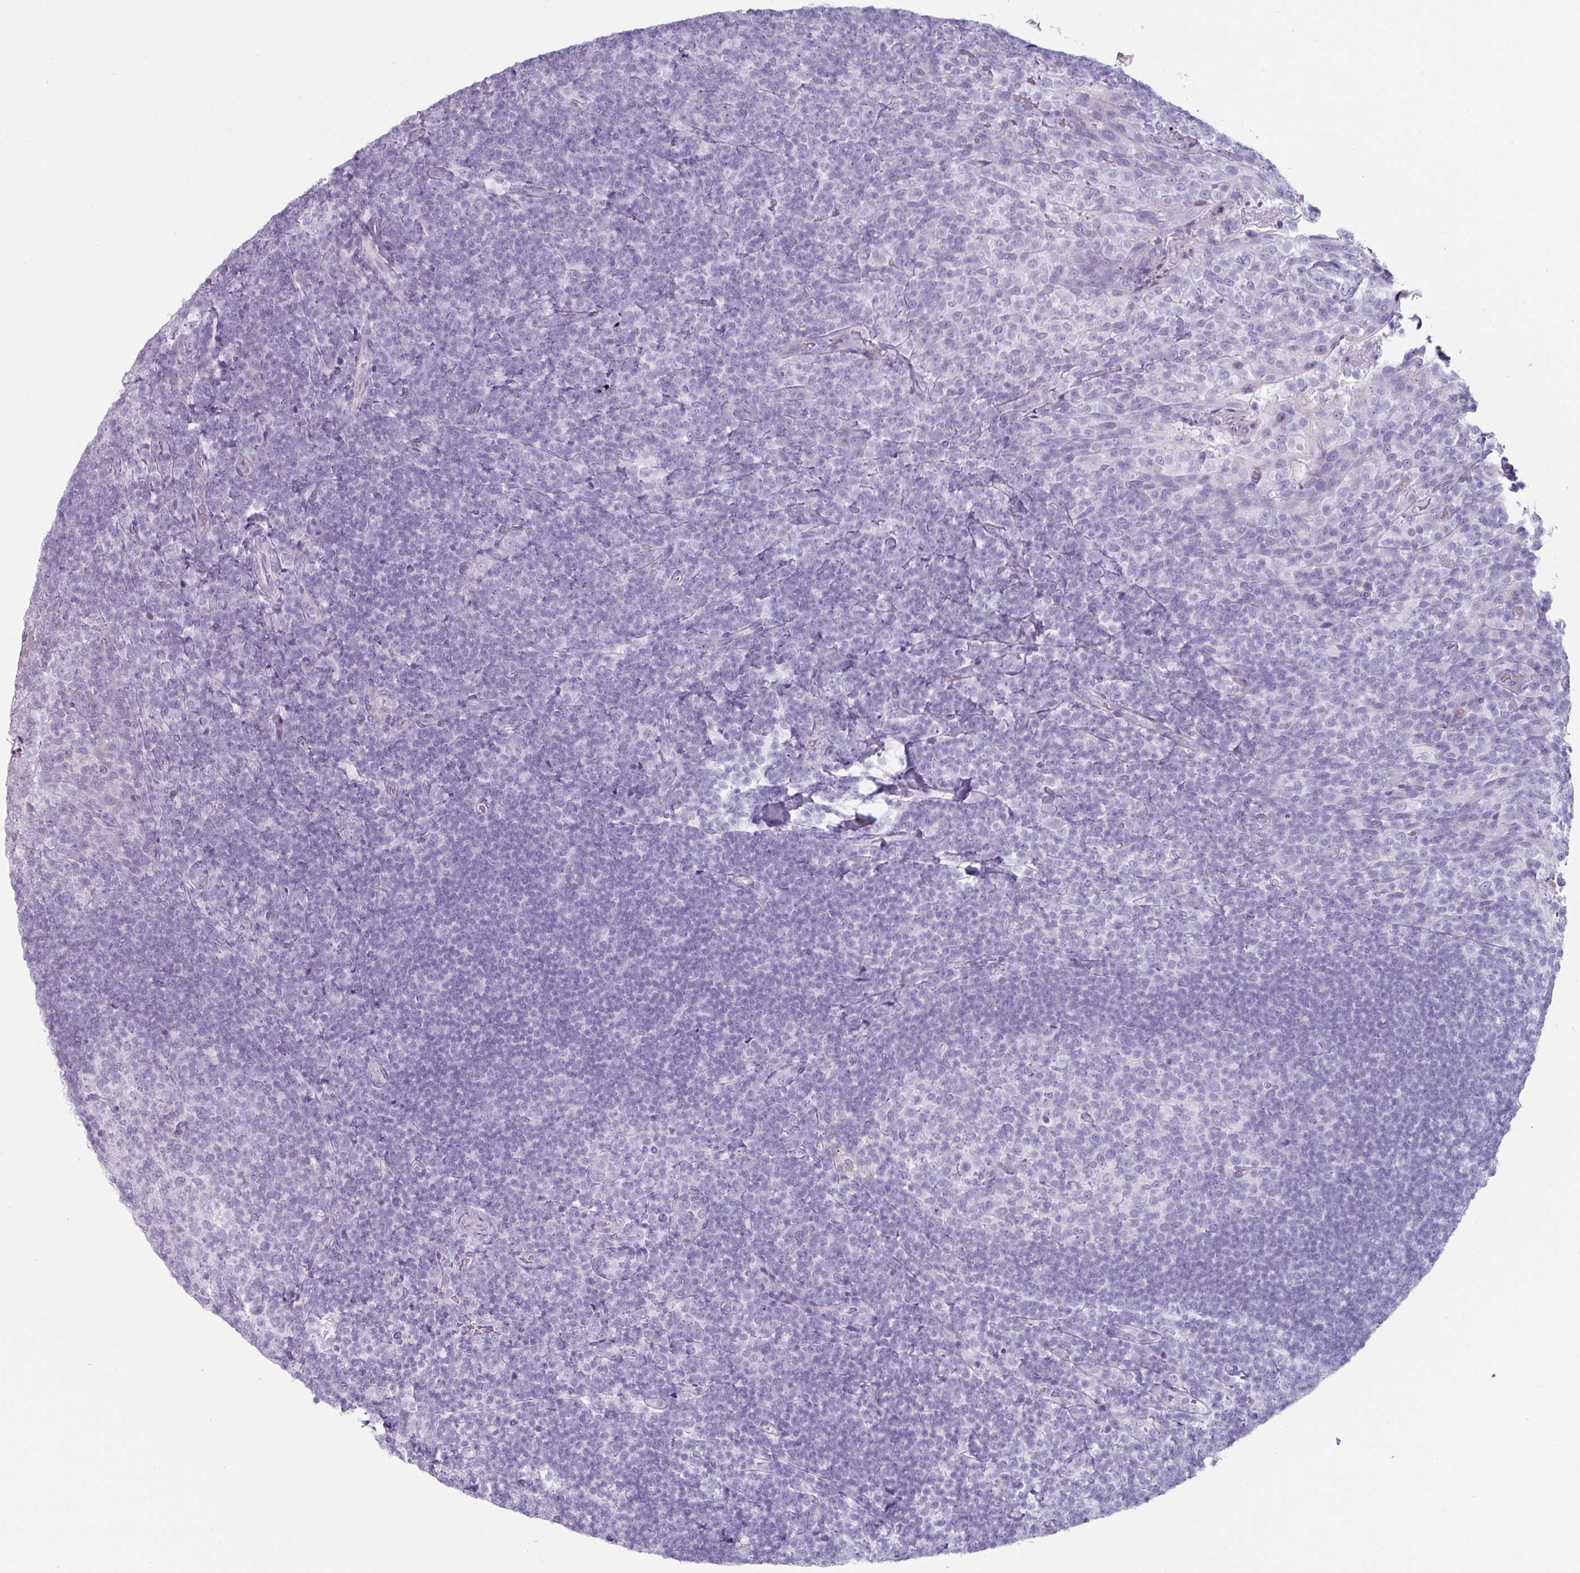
{"staining": {"intensity": "negative", "quantity": "none", "location": "none"}, "tissue": "tonsil", "cell_type": "Germinal center cells", "image_type": "normal", "snomed": [{"axis": "morphology", "description": "Normal tissue, NOS"}, {"axis": "topography", "description": "Tonsil"}], "caption": "This is a micrograph of IHC staining of benign tonsil, which shows no positivity in germinal center cells.", "gene": "CLCA1", "patient": {"sex": "female", "age": 10}}